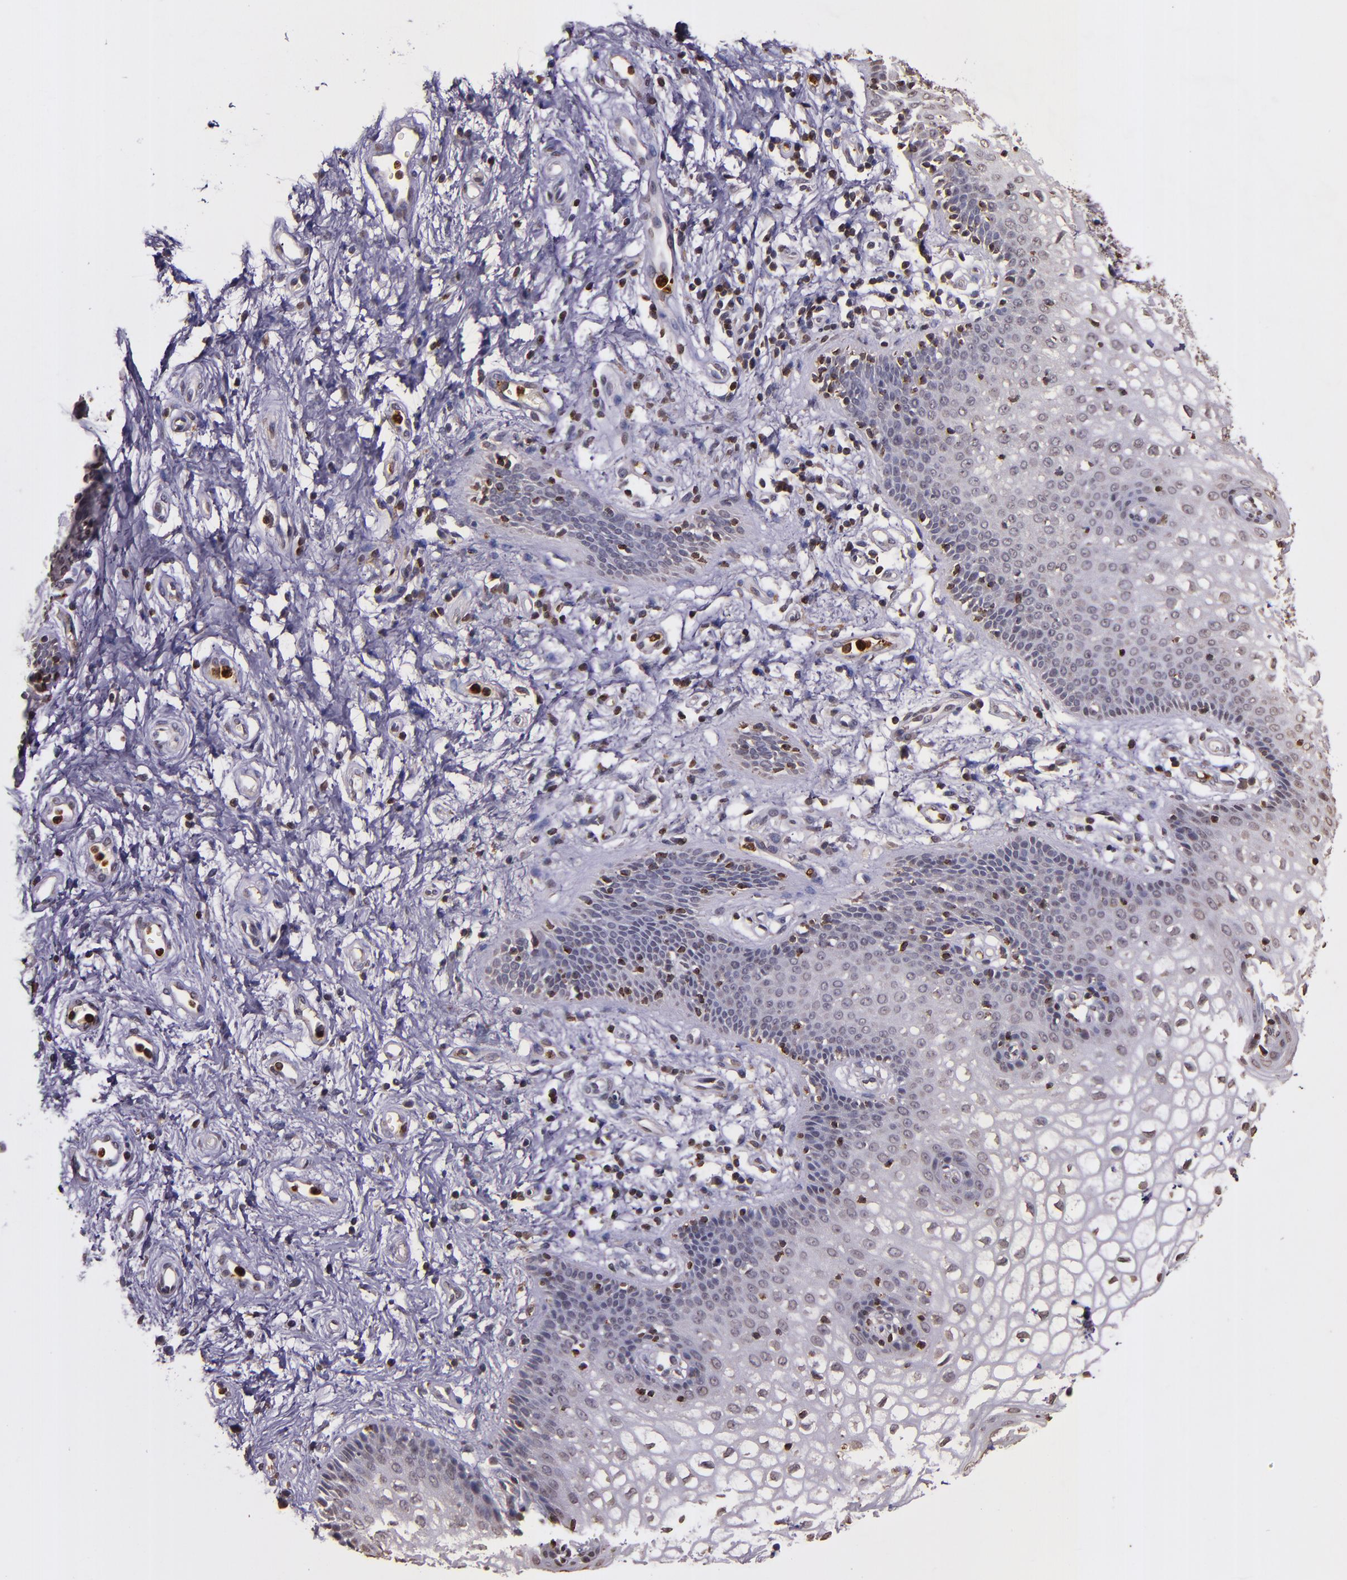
{"staining": {"intensity": "strong", "quantity": "<25%", "location": "nuclear"}, "tissue": "vagina", "cell_type": "Squamous epithelial cells", "image_type": "normal", "snomed": [{"axis": "morphology", "description": "Normal tissue, NOS"}, {"axis": "topography", "description": "Vagina"}], "caption": "A medium amount of strong nuclear staining is present in about <25% of squamous epithelial cells in unremarkable vagina.", "gene": "SLC2A3", "patient": {"sex": "female", "age": 34}}